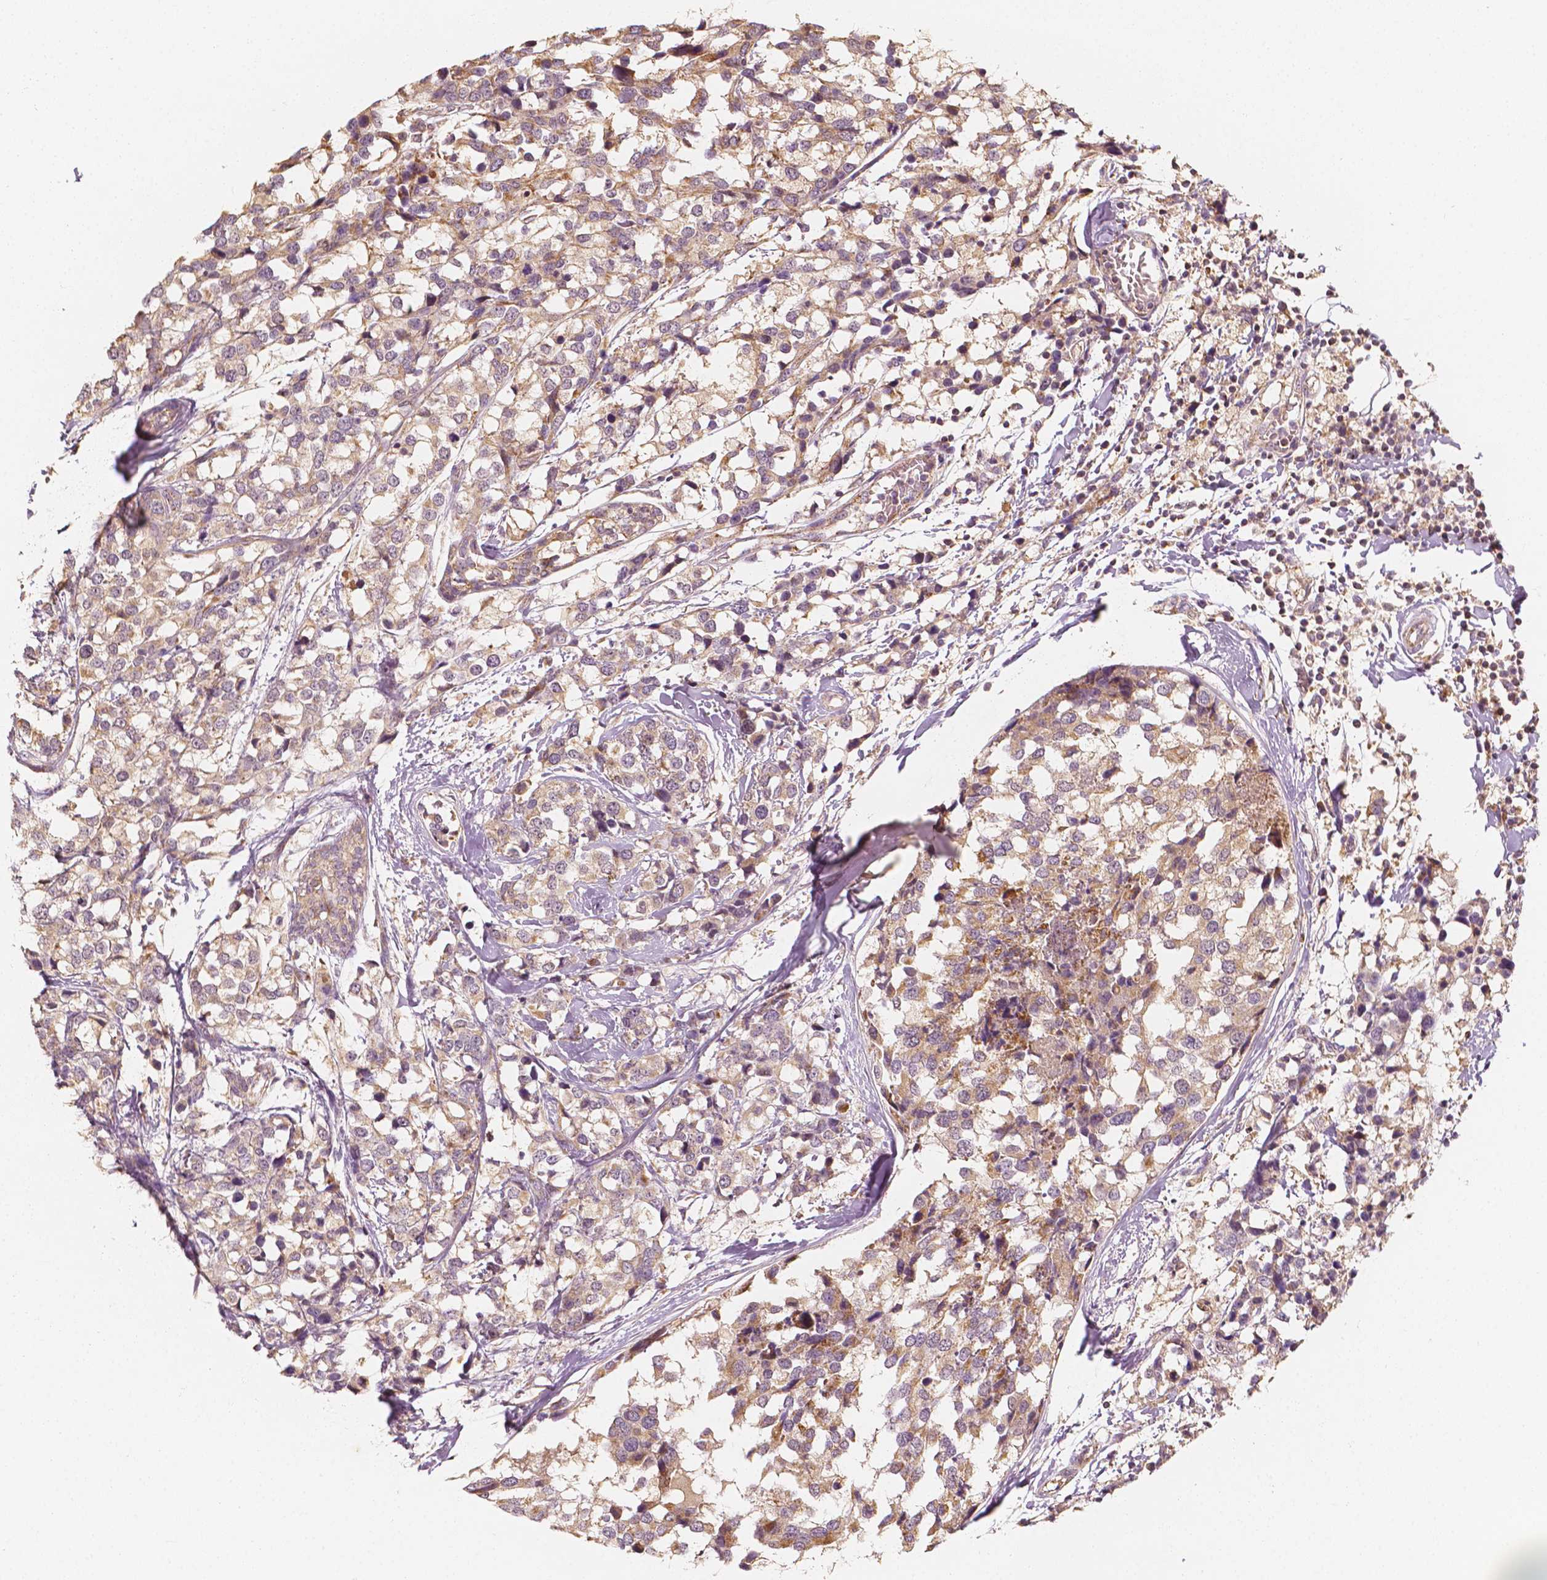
{"staining": {"intensity": "weak", "quantity": ">75%", "location": "cytoplasmic/membranous"}, "tissue": "breast cancer", "cell_type": "Tumor cells", "image_type": "cancer", "snomed": [{"axis": "morphology", "description": "Lobular carcinoma"}, {"axis": "topography", "description": "Breast"}], "caption": "Weak cytoplasmic/membranous staining for a protein is identified in approximately >75% of tumor cells of breast cancer (lobular carcinoma) using IHC.", "gene": "SHPK", "patient": {"sex": "female", "age": 59}}